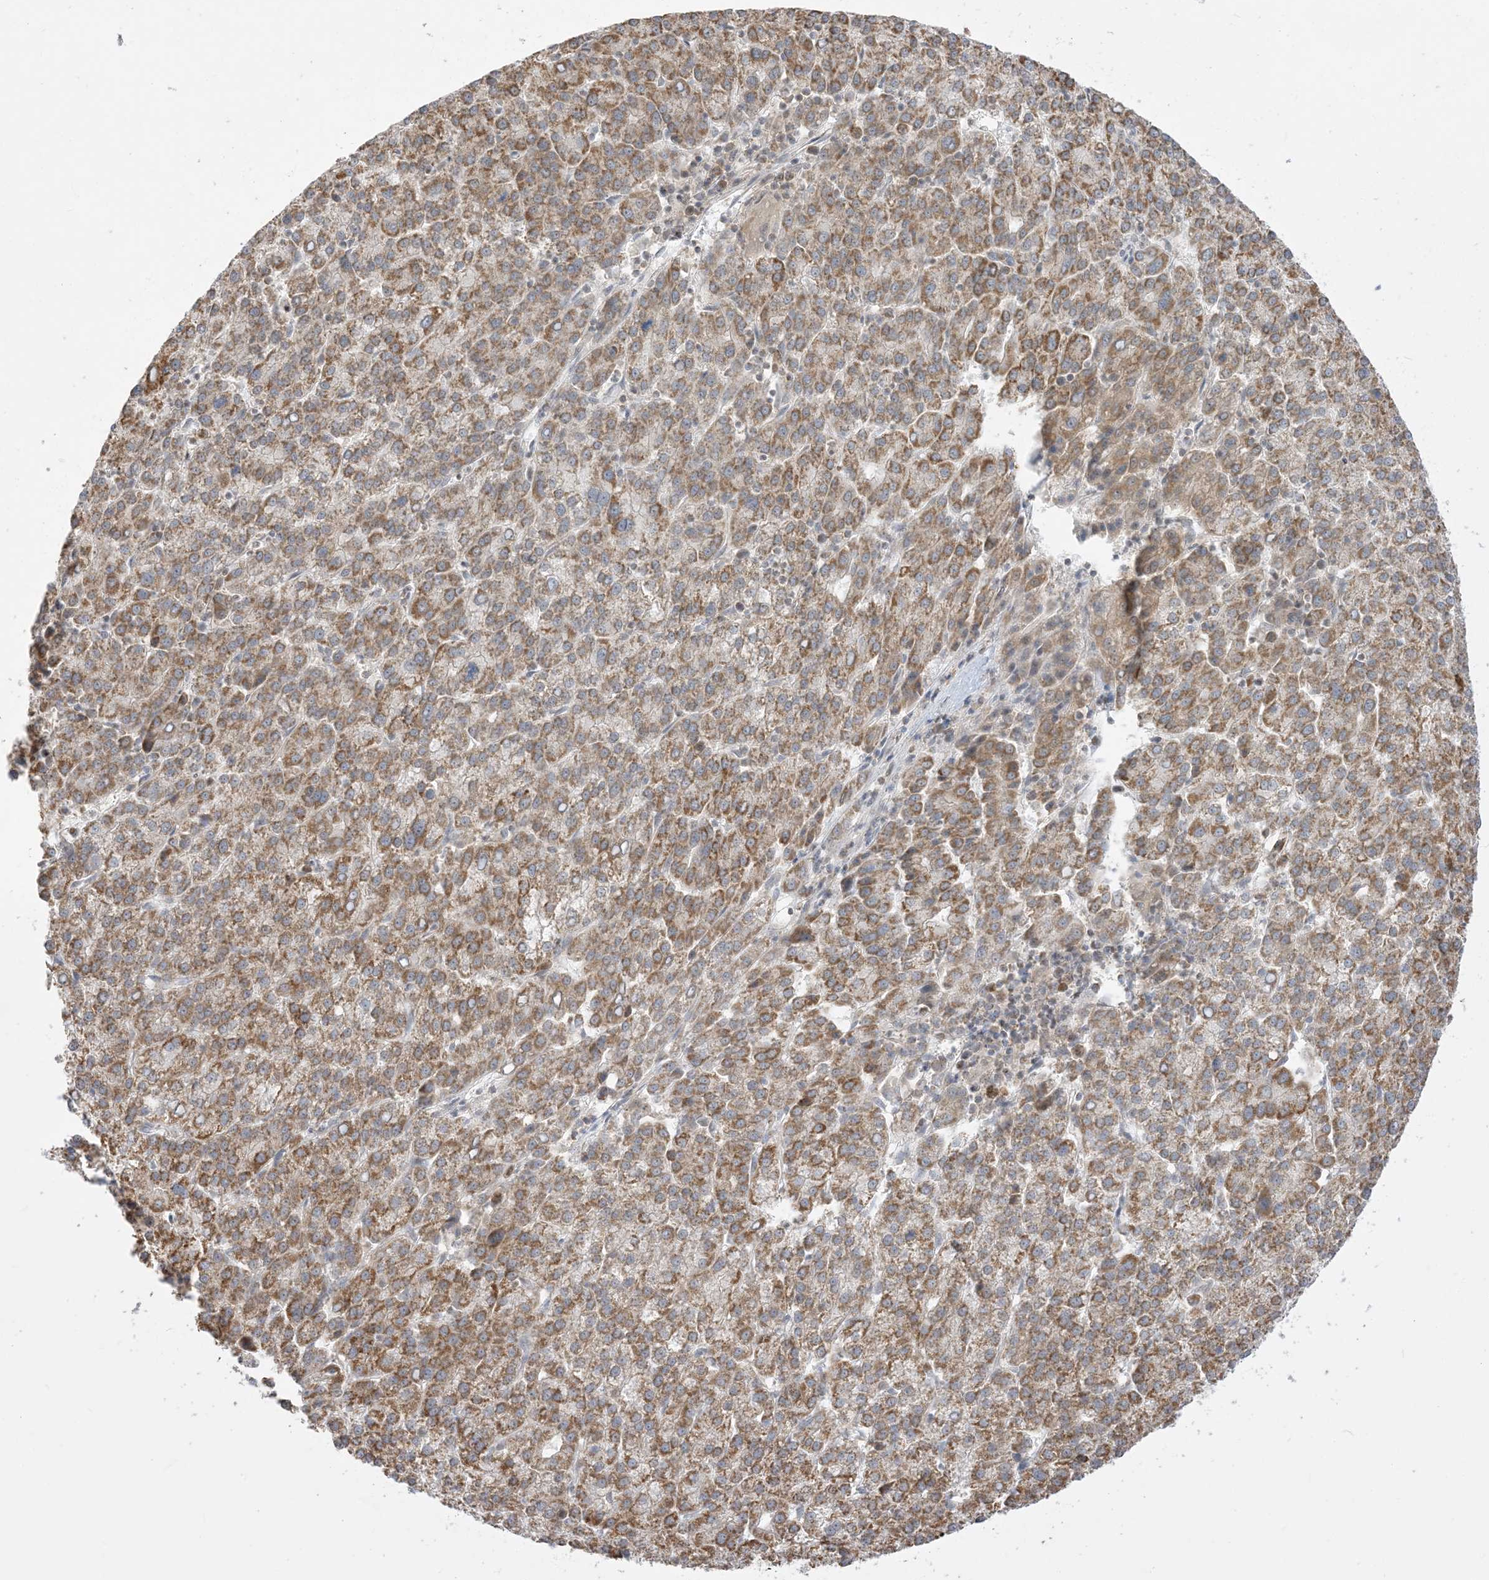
{"staining": {"intensity": "moderate", "quantity": ">75%", "location": "cytoplasmic/membranous"}, "tissue": "liver cancer", "cell_type": "Tumor cells", "image_type": "cancer", "snomed": [{"axis": "morphology", "description": "Carcinoma, Hepatocellular, NOS"}, {"axis": "topography", "description": "Liver"}], "caption": "This histopathology image shows immunohistochemistry staining of human liver cancer (hepatocellular carcinoma), with medium moderate cytoplasmic/membranous expression in about >75% of tumor cells.", "gene": "KANSL3", "patient": {"sex": "female", "age": 58}}